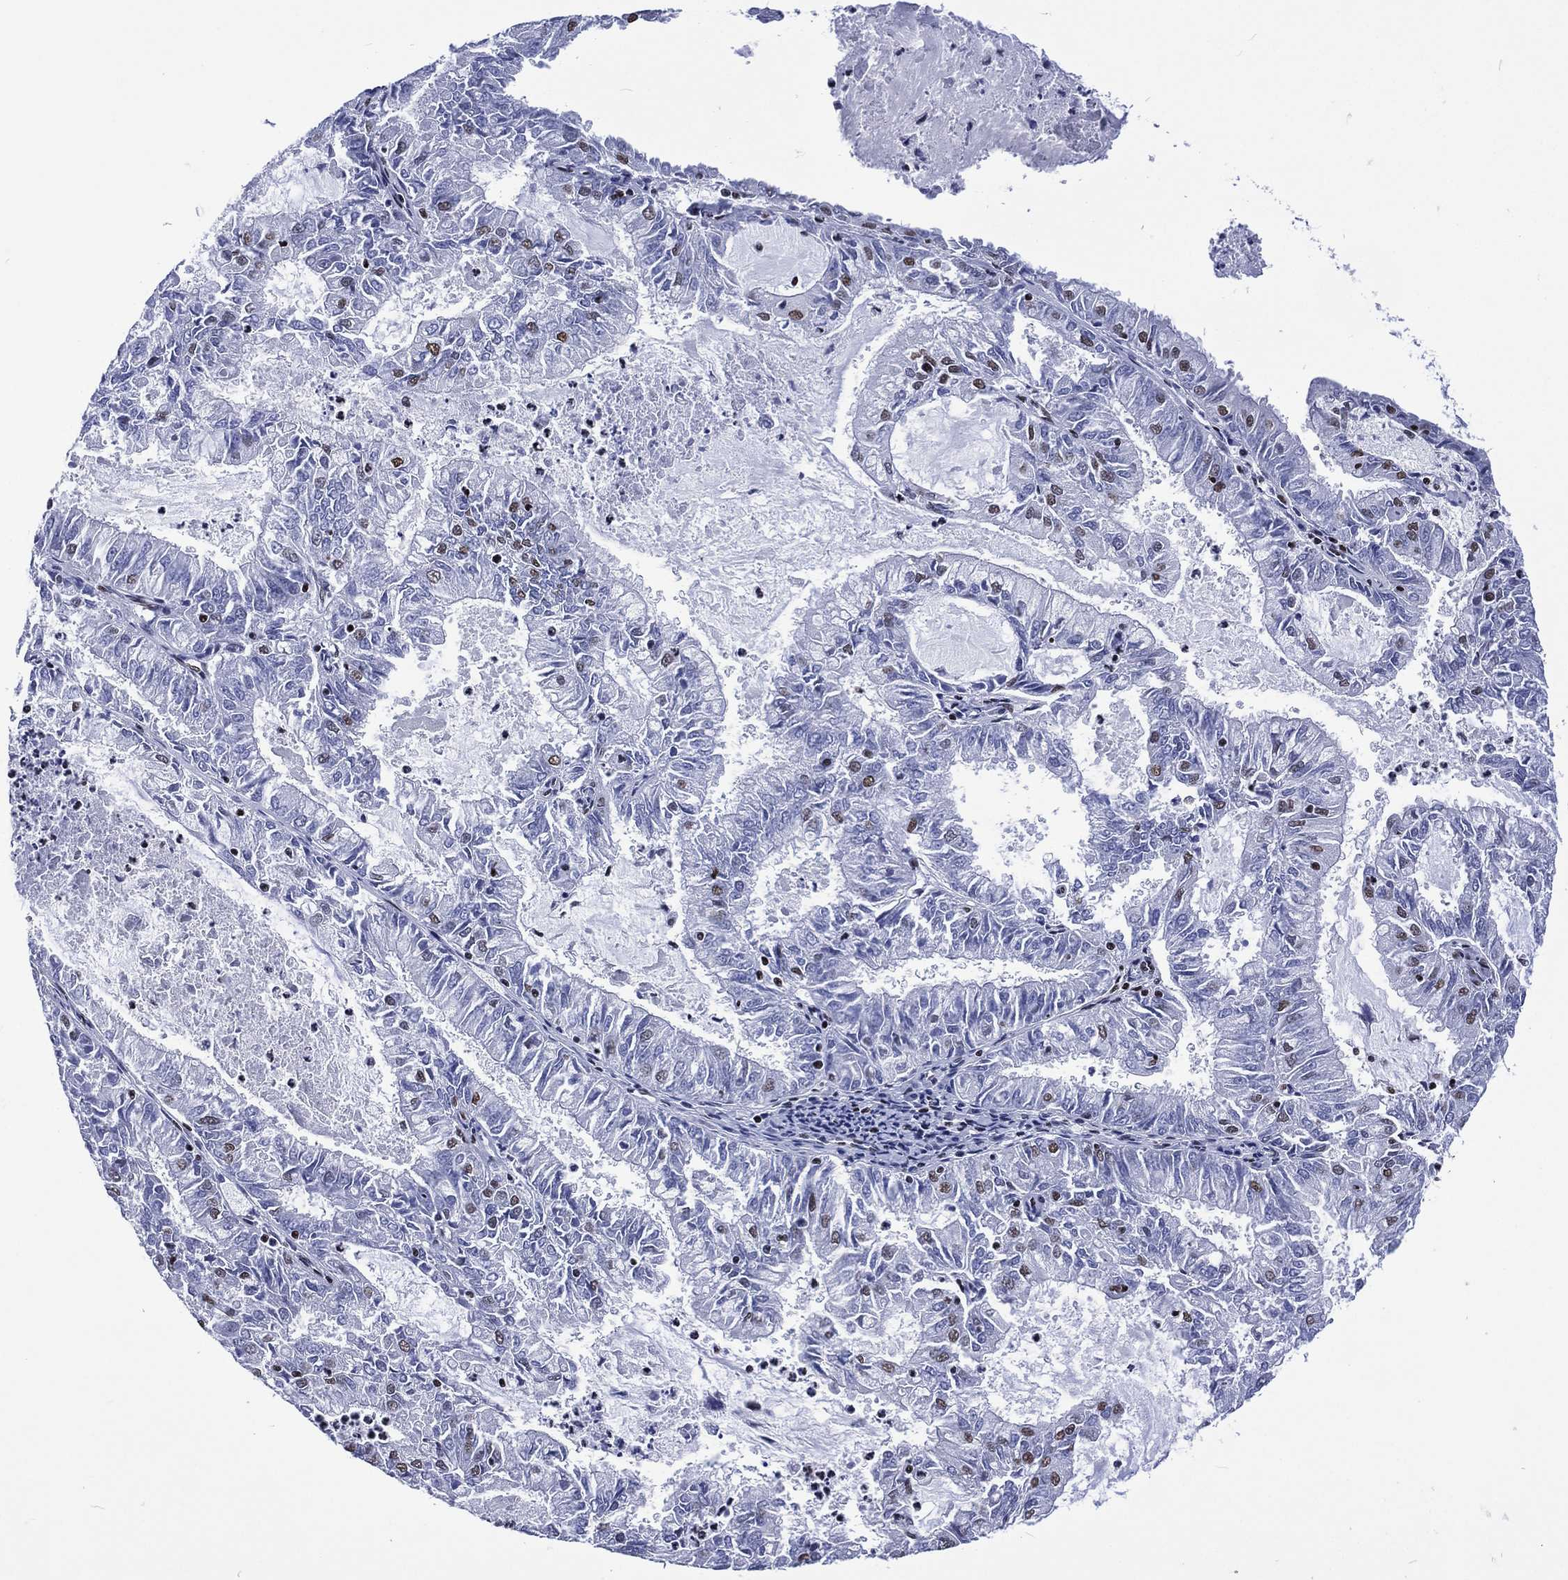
{"staining": {"intensity": "negative", "quantity": "none", "location": "none"}, "tissue": "endometrial cancer", "cell_type": "Tumor cells", "image_type": "cancer", "snomed": [{"axis": "morphology", "description": "Adenocarcinoma, NOS"}, {"axis": "topography", "description": "Endometrium"}], "caption": "Tumor cells show no significant protein staining in endometrial cancer.", "gene": "RETREG2", "patient": {"sex": "female", "age": 57}}